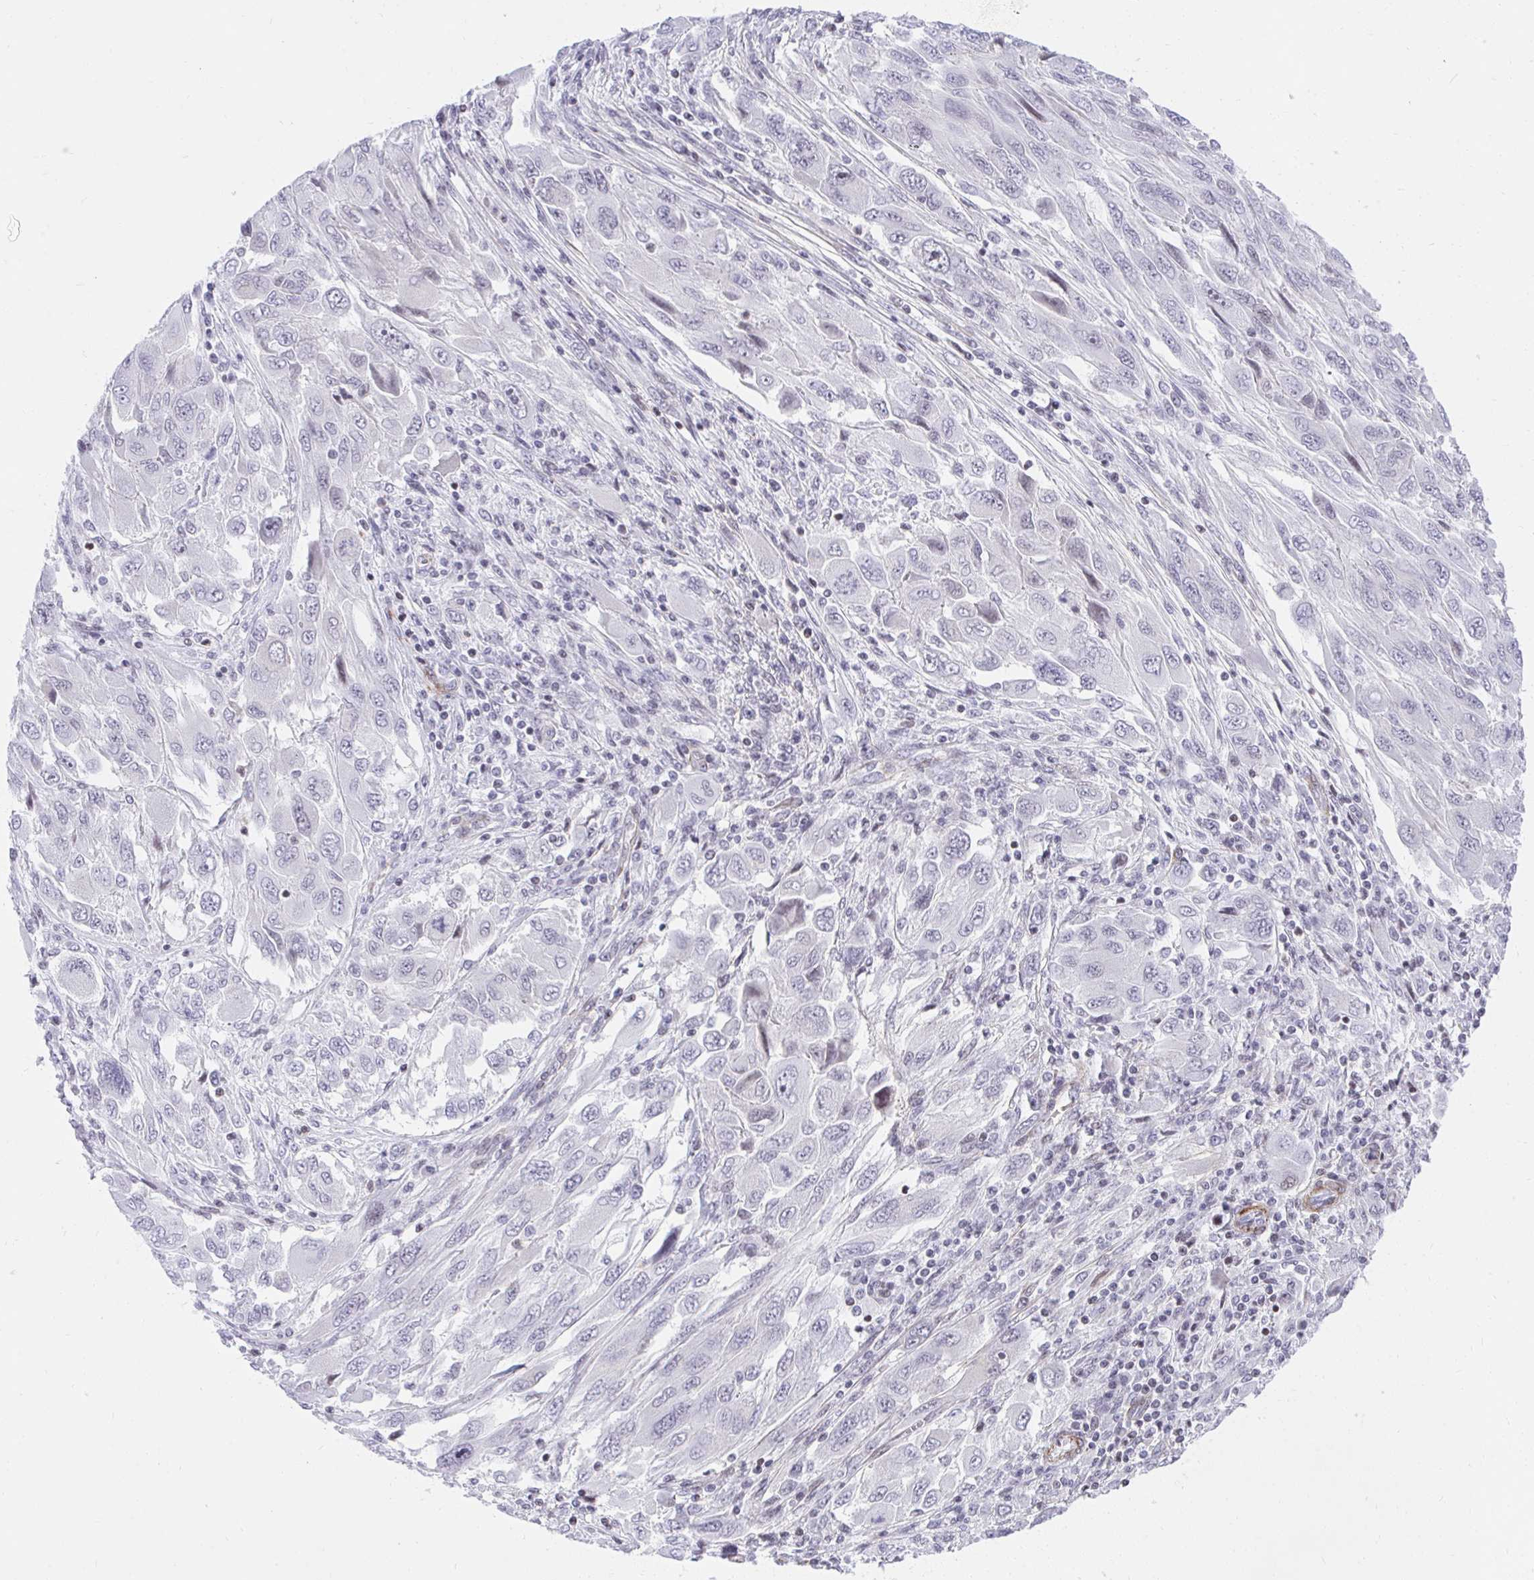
{"staining": {"intensity": "negative", "quantity": "none", "location": "none"}, "tissue": "melanoma", "cell_type": "Tumor cells", "image_type": "cancer", "snomed": [{"axis": "morphology", "description": "Malignant melanoma, NOS"}, {"axis": "topography", "description": "Skin"}], "caption": "Melanoma was stained to show a protein in brown. There is no significant expression in tumor cells. (Immunohistochemistry, brightfield microscopy, high magnification).", "gene": "KCNN4", "patient": {"sex": "female", "age": 91}}